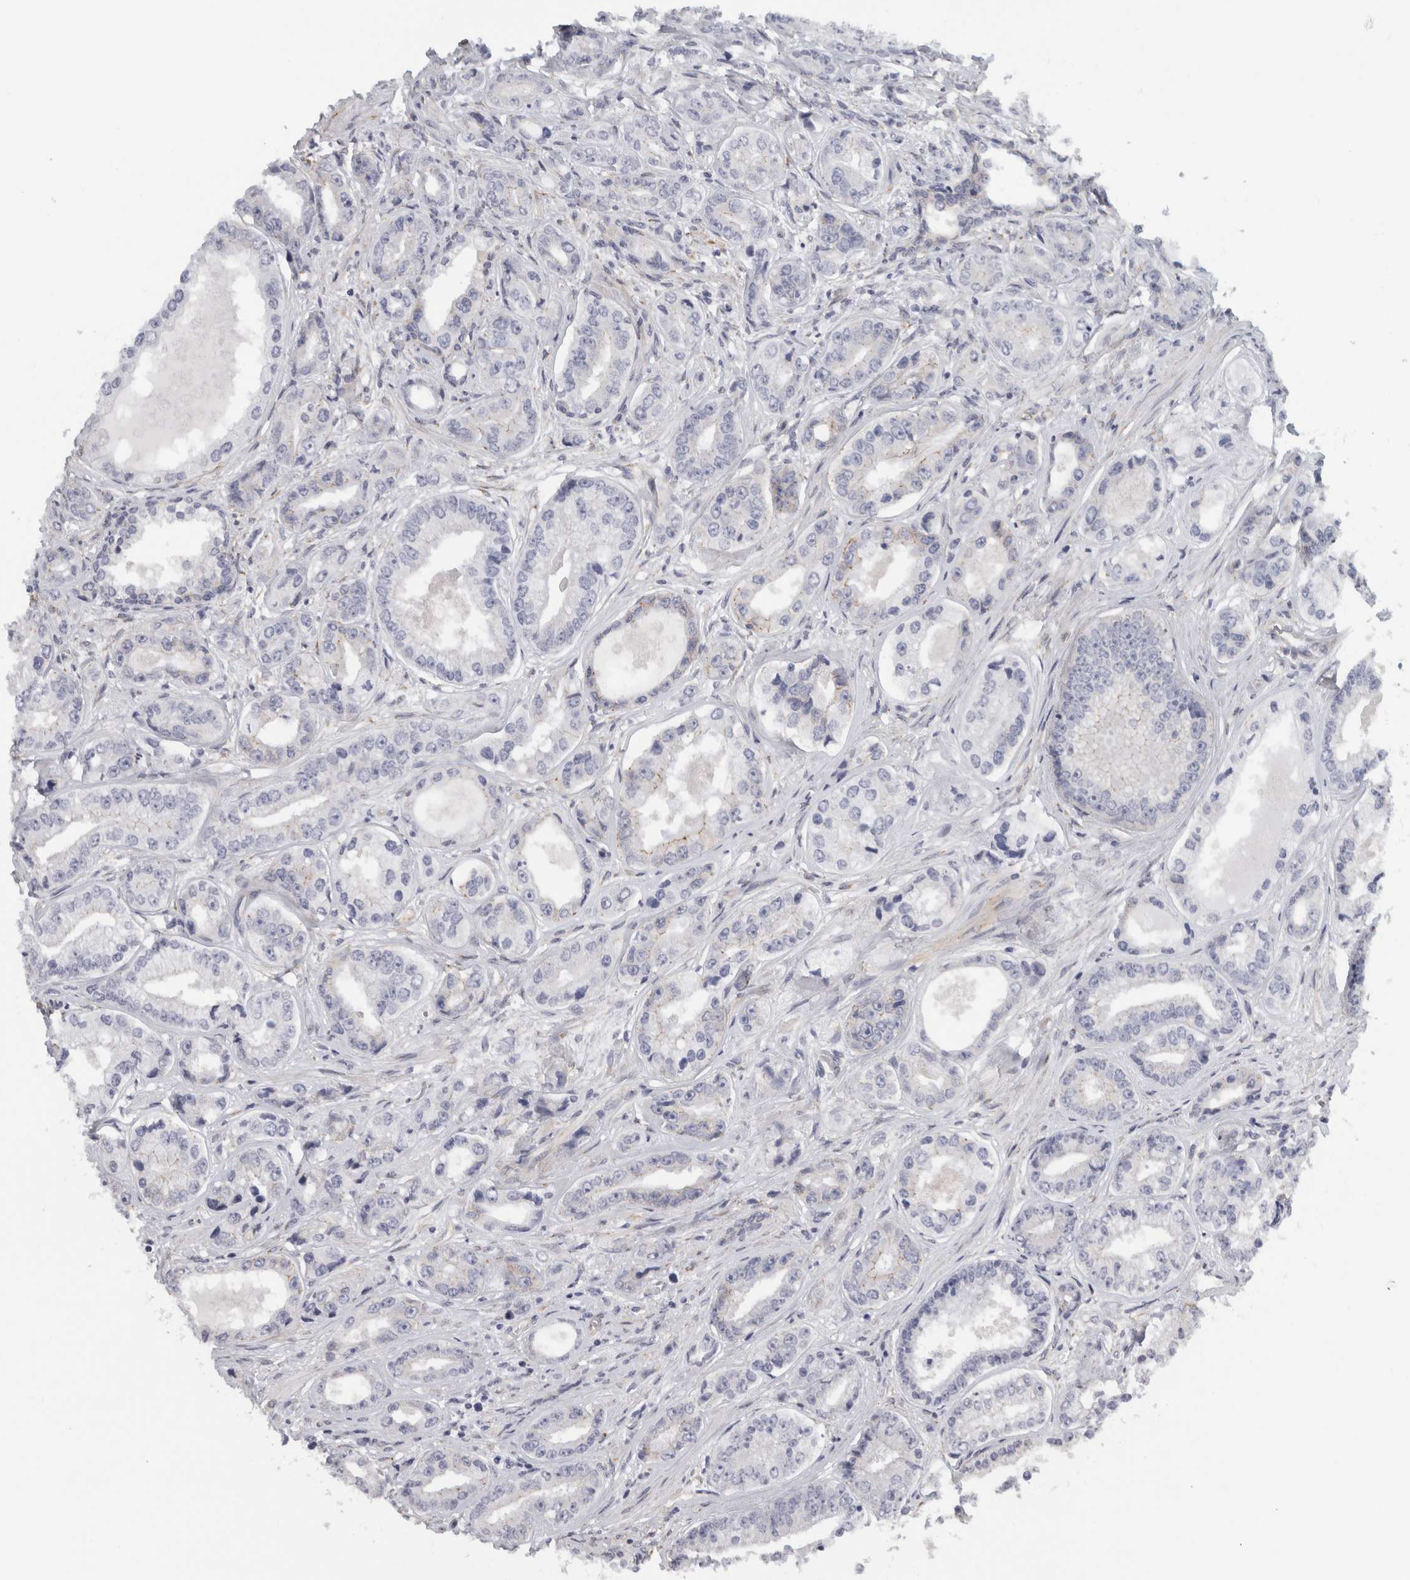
{"staining": {"intensity": "negative", "quantity": "none", "location": "none"}, "tissue": "prostate cancer", "cell_type": "Tumor cells", "image_type": "cancer", "snomed": [{"axis": "morphology", "description": "Adenocarcinoma, High grade"}, {"axis": "topography", "description": "Prostate"}], "caption": "DAB (3,3'-diaminobenzidine) immunohistochemical staining of adenocarcinoma (high-grade) (prostate) shows no significant staining in tumor cells.", "gene": "B3GNT3", "patient": {"sex": "male", "age": 61}}